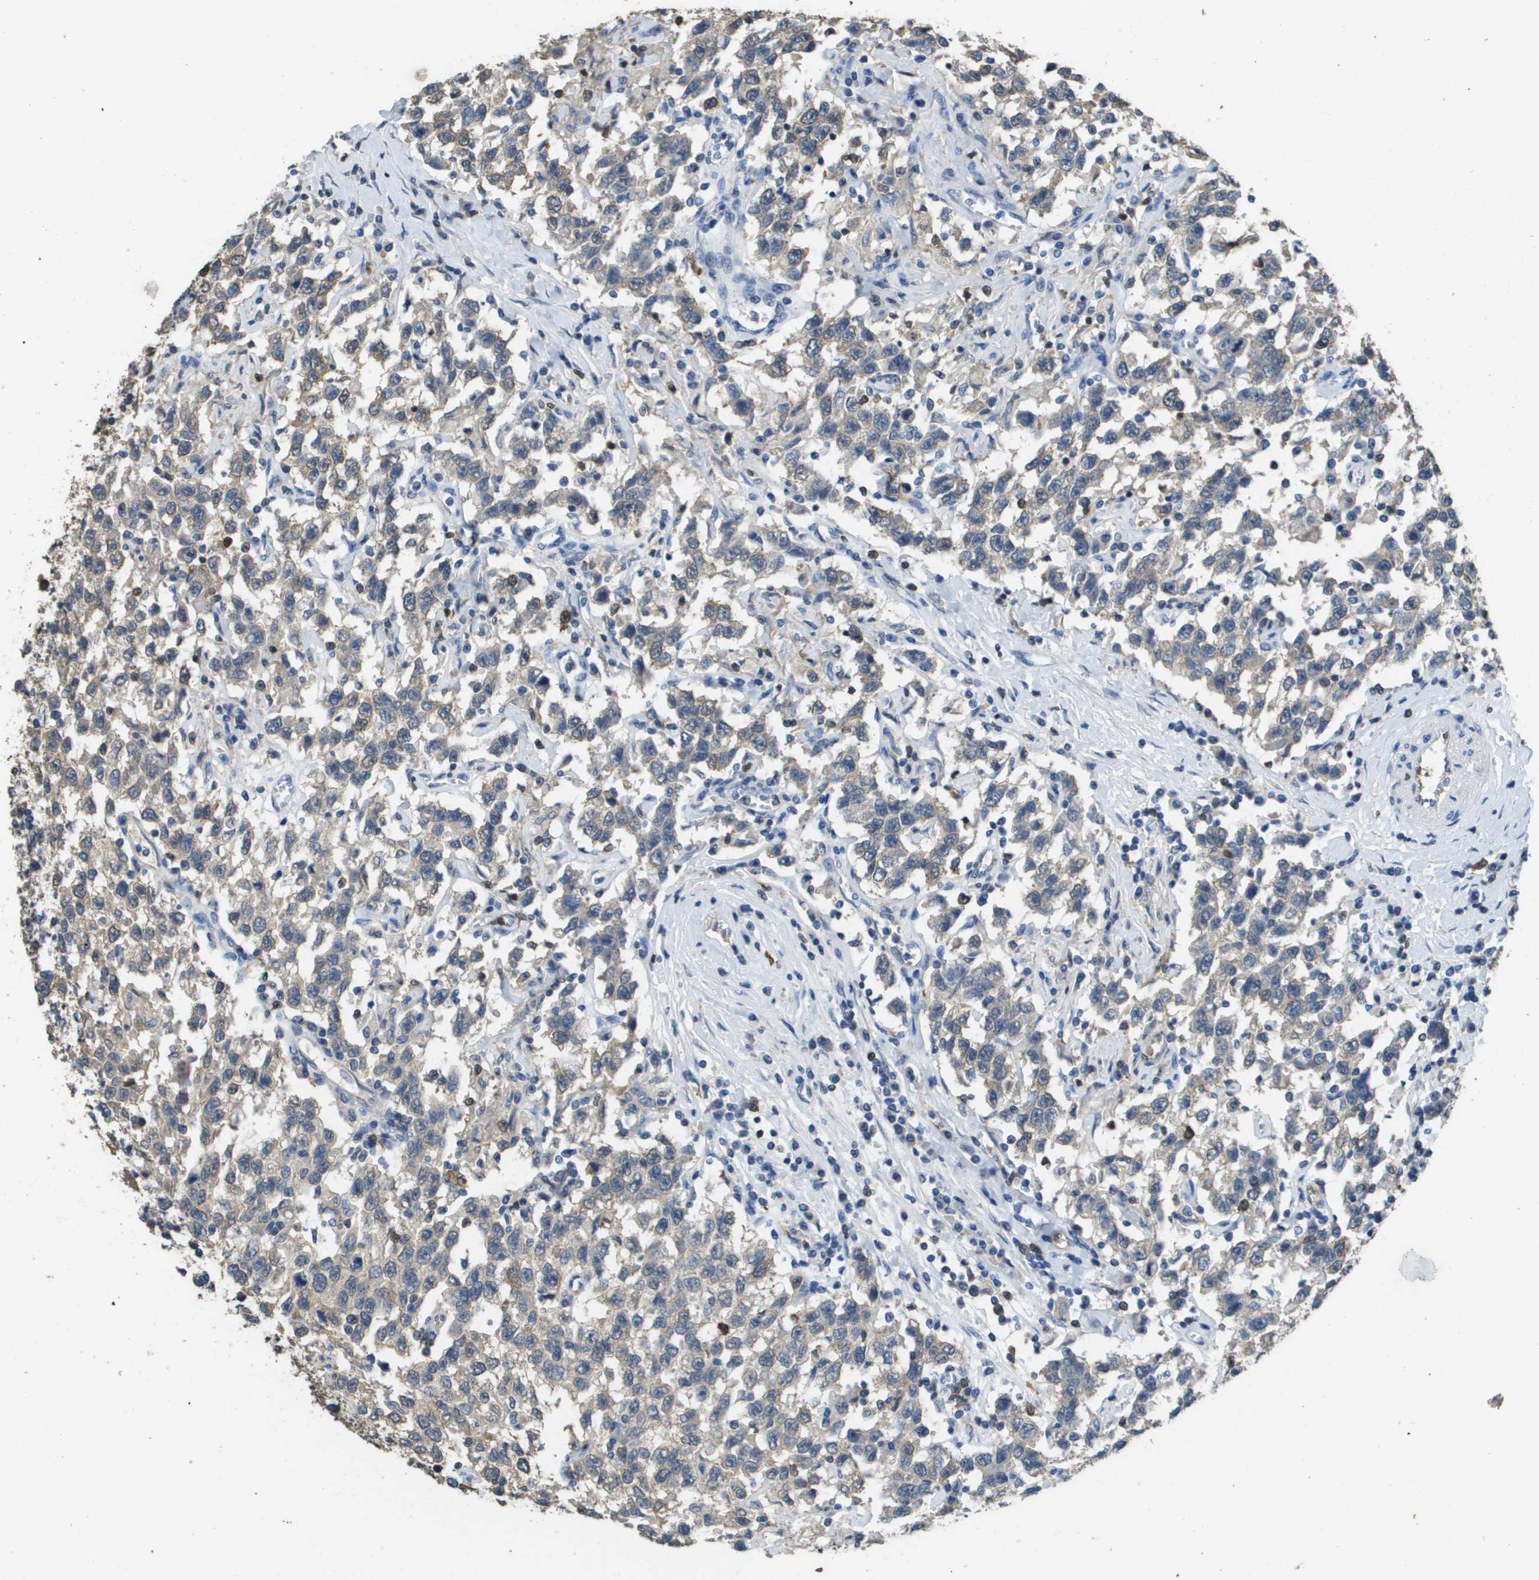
{"staining": {"intensity": "weak", "quantity": "25%-75%", "location": "cytoplasmic/membranous"}, "tissue": "testis cancer", "cell_type": "Tumor cells", "image_type": "cancer", "snomed": [{"axis": "morphology", "description": "Seminoma, NOS"}, {"axis": "topography", "description": "Testis"}], "caption": "The micrograph reveals immunohistochemical staining of seminoma (testis). There is weak cytoplasmic/membranous positivity is present in approximately 25%-75% of tumor cells. The protein of interest is shown in brown color, while the nuclei are stained blue.", "gene": "FABP5", "patient": {"sex": "male", "age": 41}}